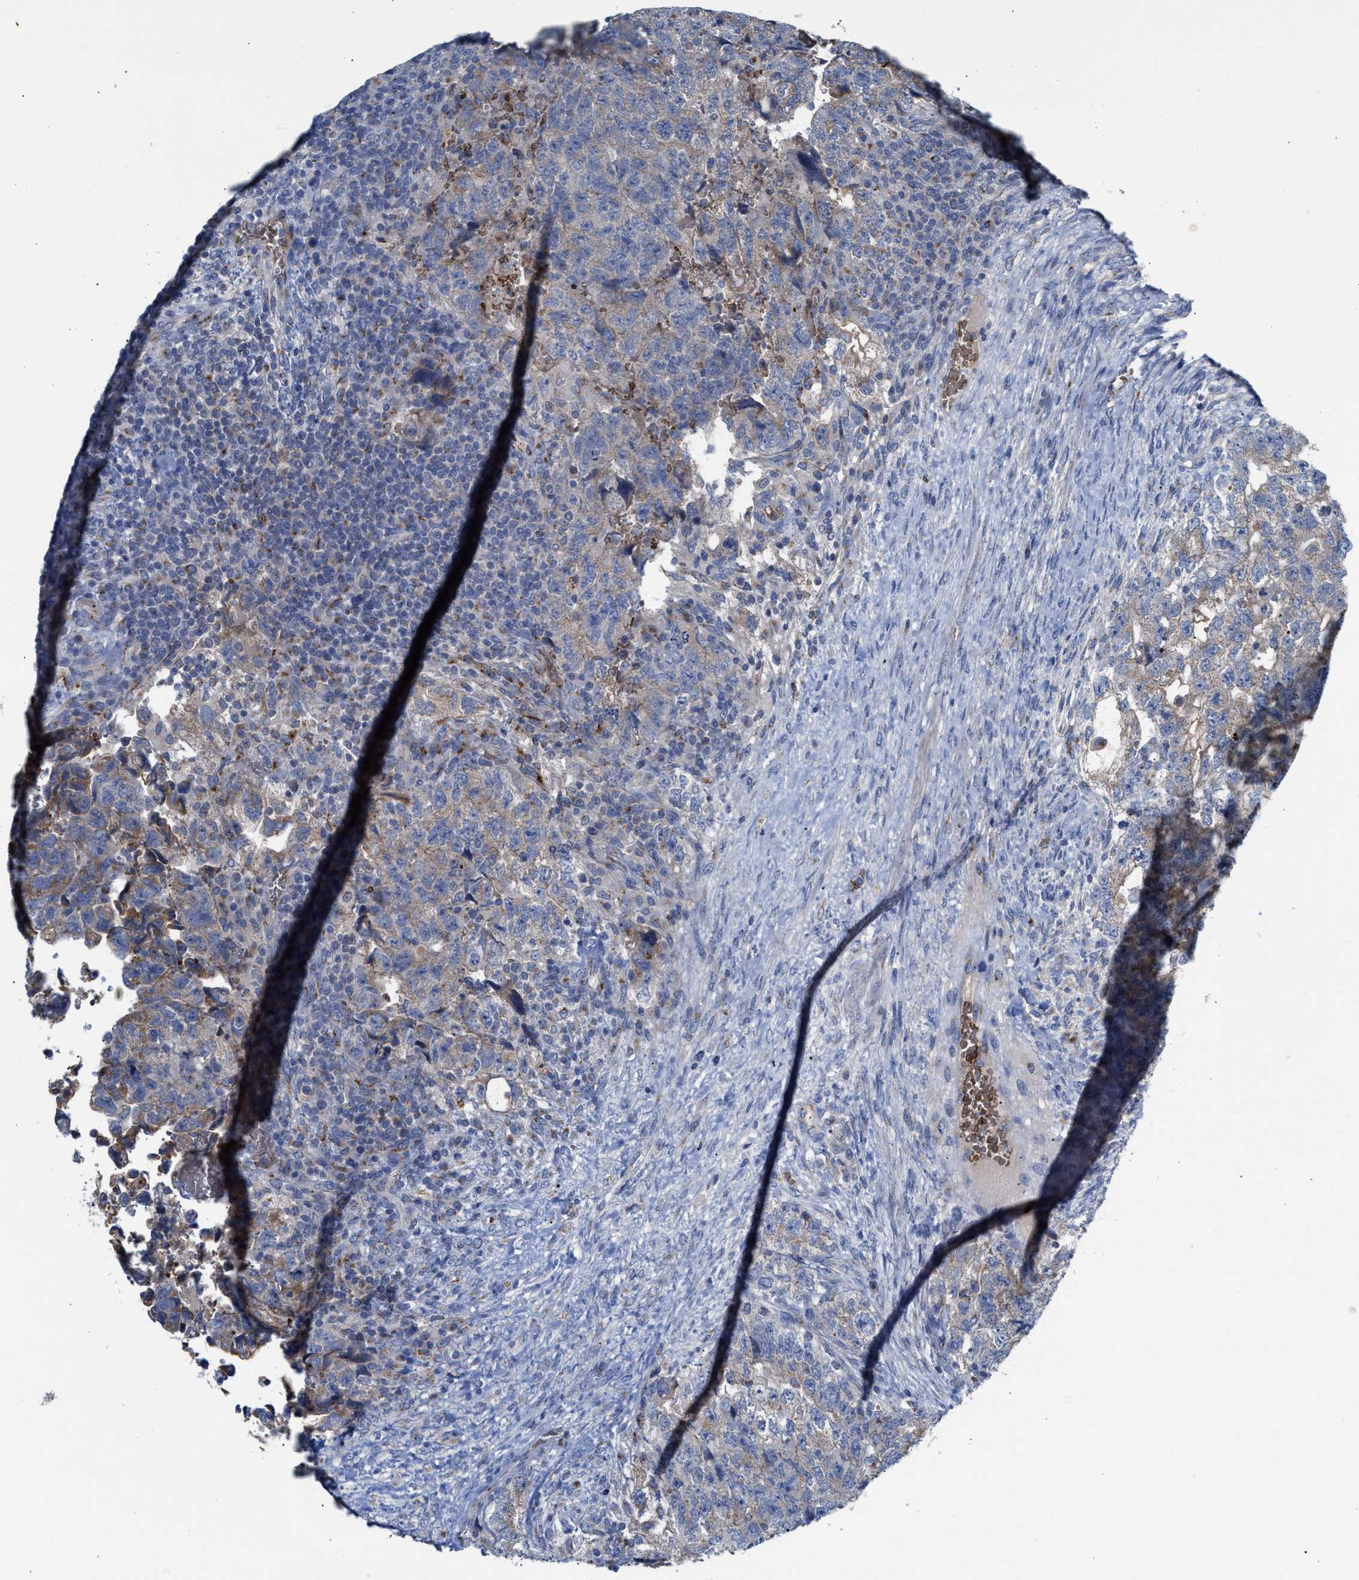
{"staining": {"intensity": "weak", "quantity": "25%-75%", "location": "cytoplasmic/membranous"}, "tissue": "testis cancer", "cell_type": "Tumor cells", "image_type": "cancer", "snomed": [{"axis": "morphology", "description": "Carcinoma, Embryonal, NOS"}, {"axis": "topography", "description": "Testis"}], "caption": "Testis embryonal carcinoma stained for a protein (brown) displays weak cytoplasmic/membranous positive staining in approximately 25%-75% of tumor cells.", "gene": "CCL2", "patient": {"sex": "male", "age": 36}}